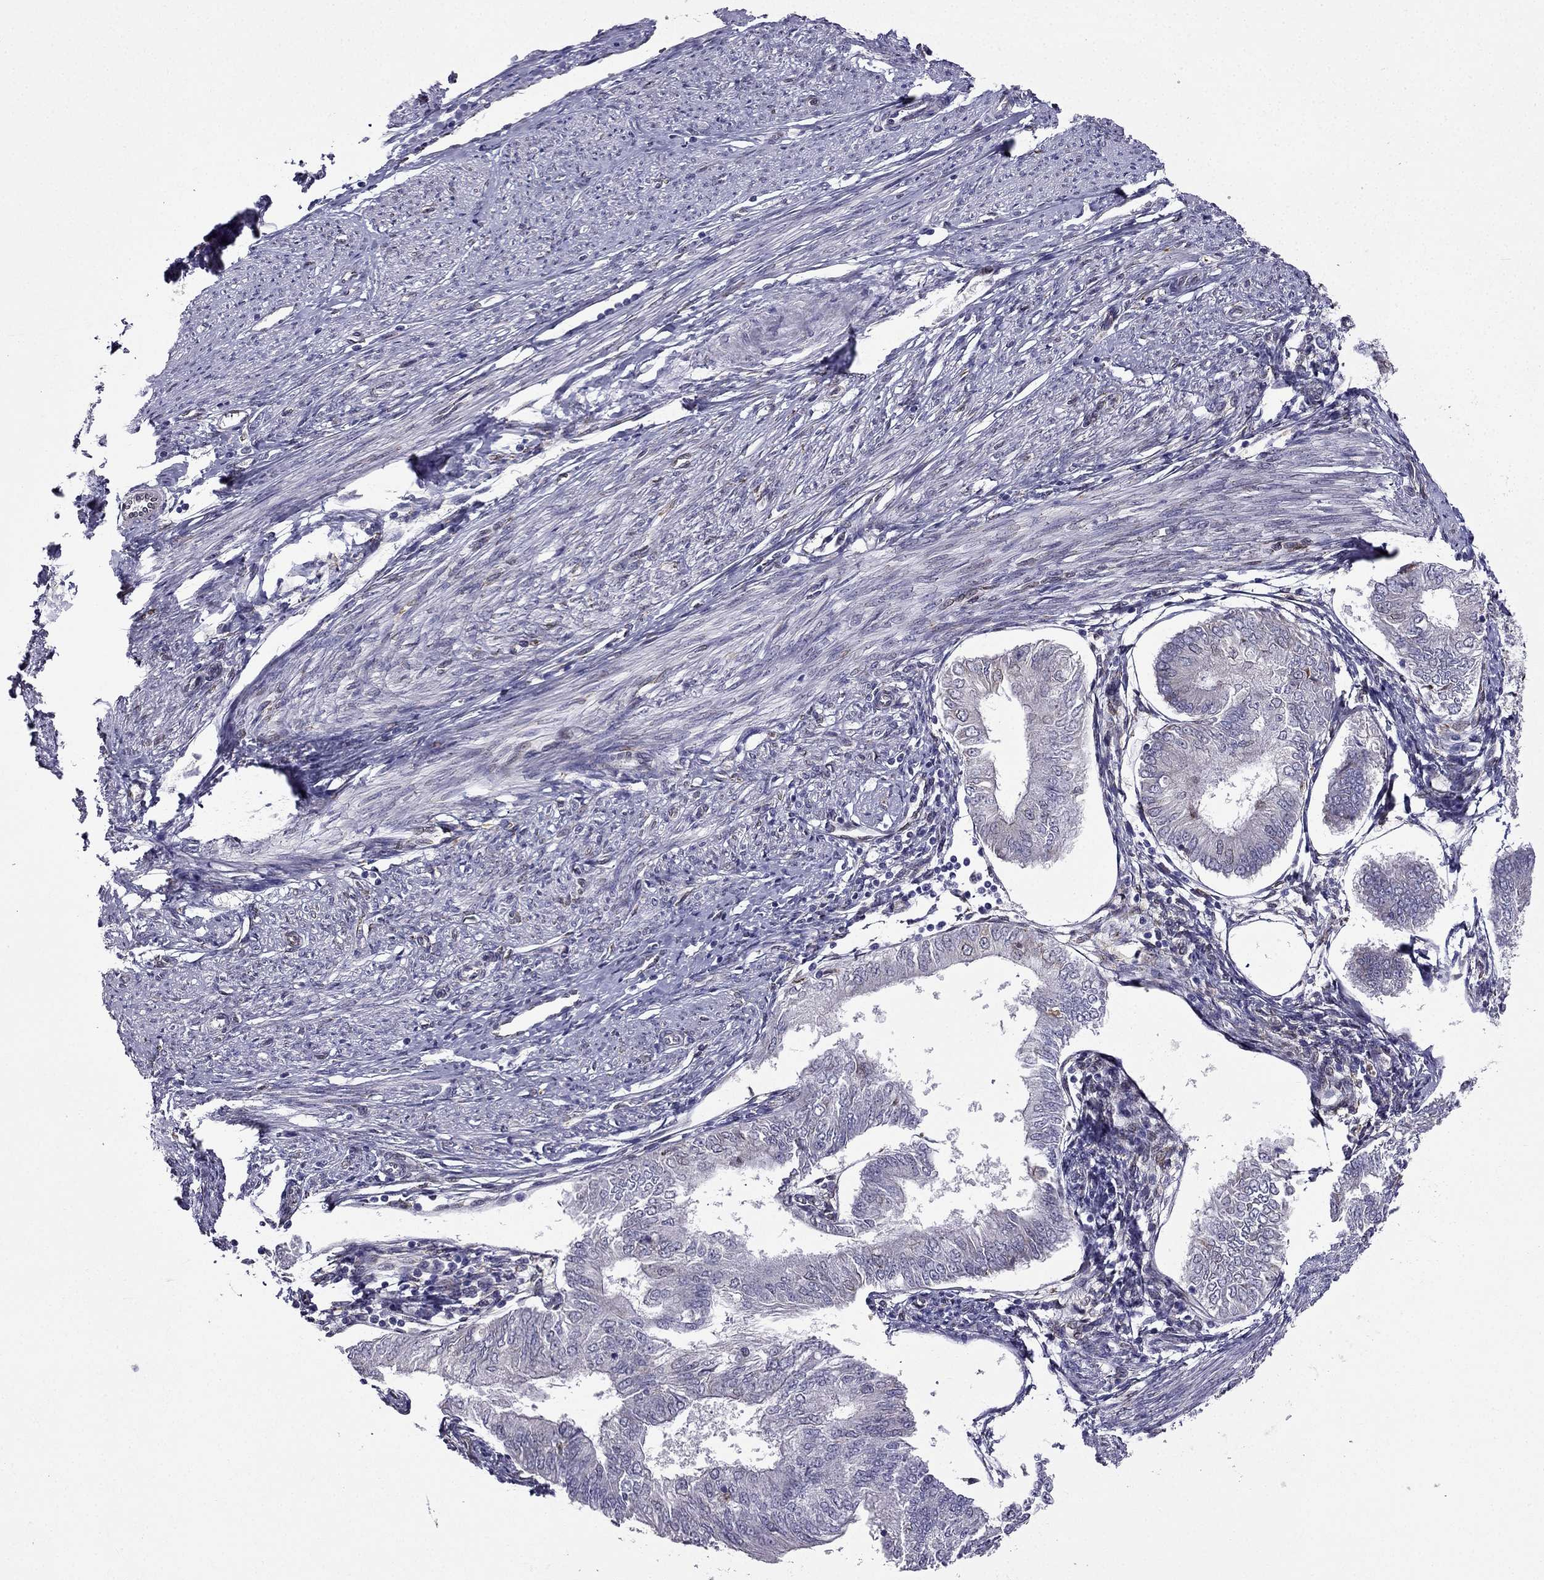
{"staining": {"intensity": "negative", "quantity": "none", "location": "none"}, "tissue": "endometrial cancer", "cell_type": "Tumor cells", "image_type": "cancer", "snomed": [{"axis": "morphology", "description": "Adenocarcinoma, NOS"}, {"axis": "topography", "description": "Endometrium"}], "caption": "Tumor cells are negative for protein expression in human adenocarcinoma (endometrial). Nuclei are stained in blue.", "gene": "IKBIP", "patient": {"sex": "female", "age": 58}}